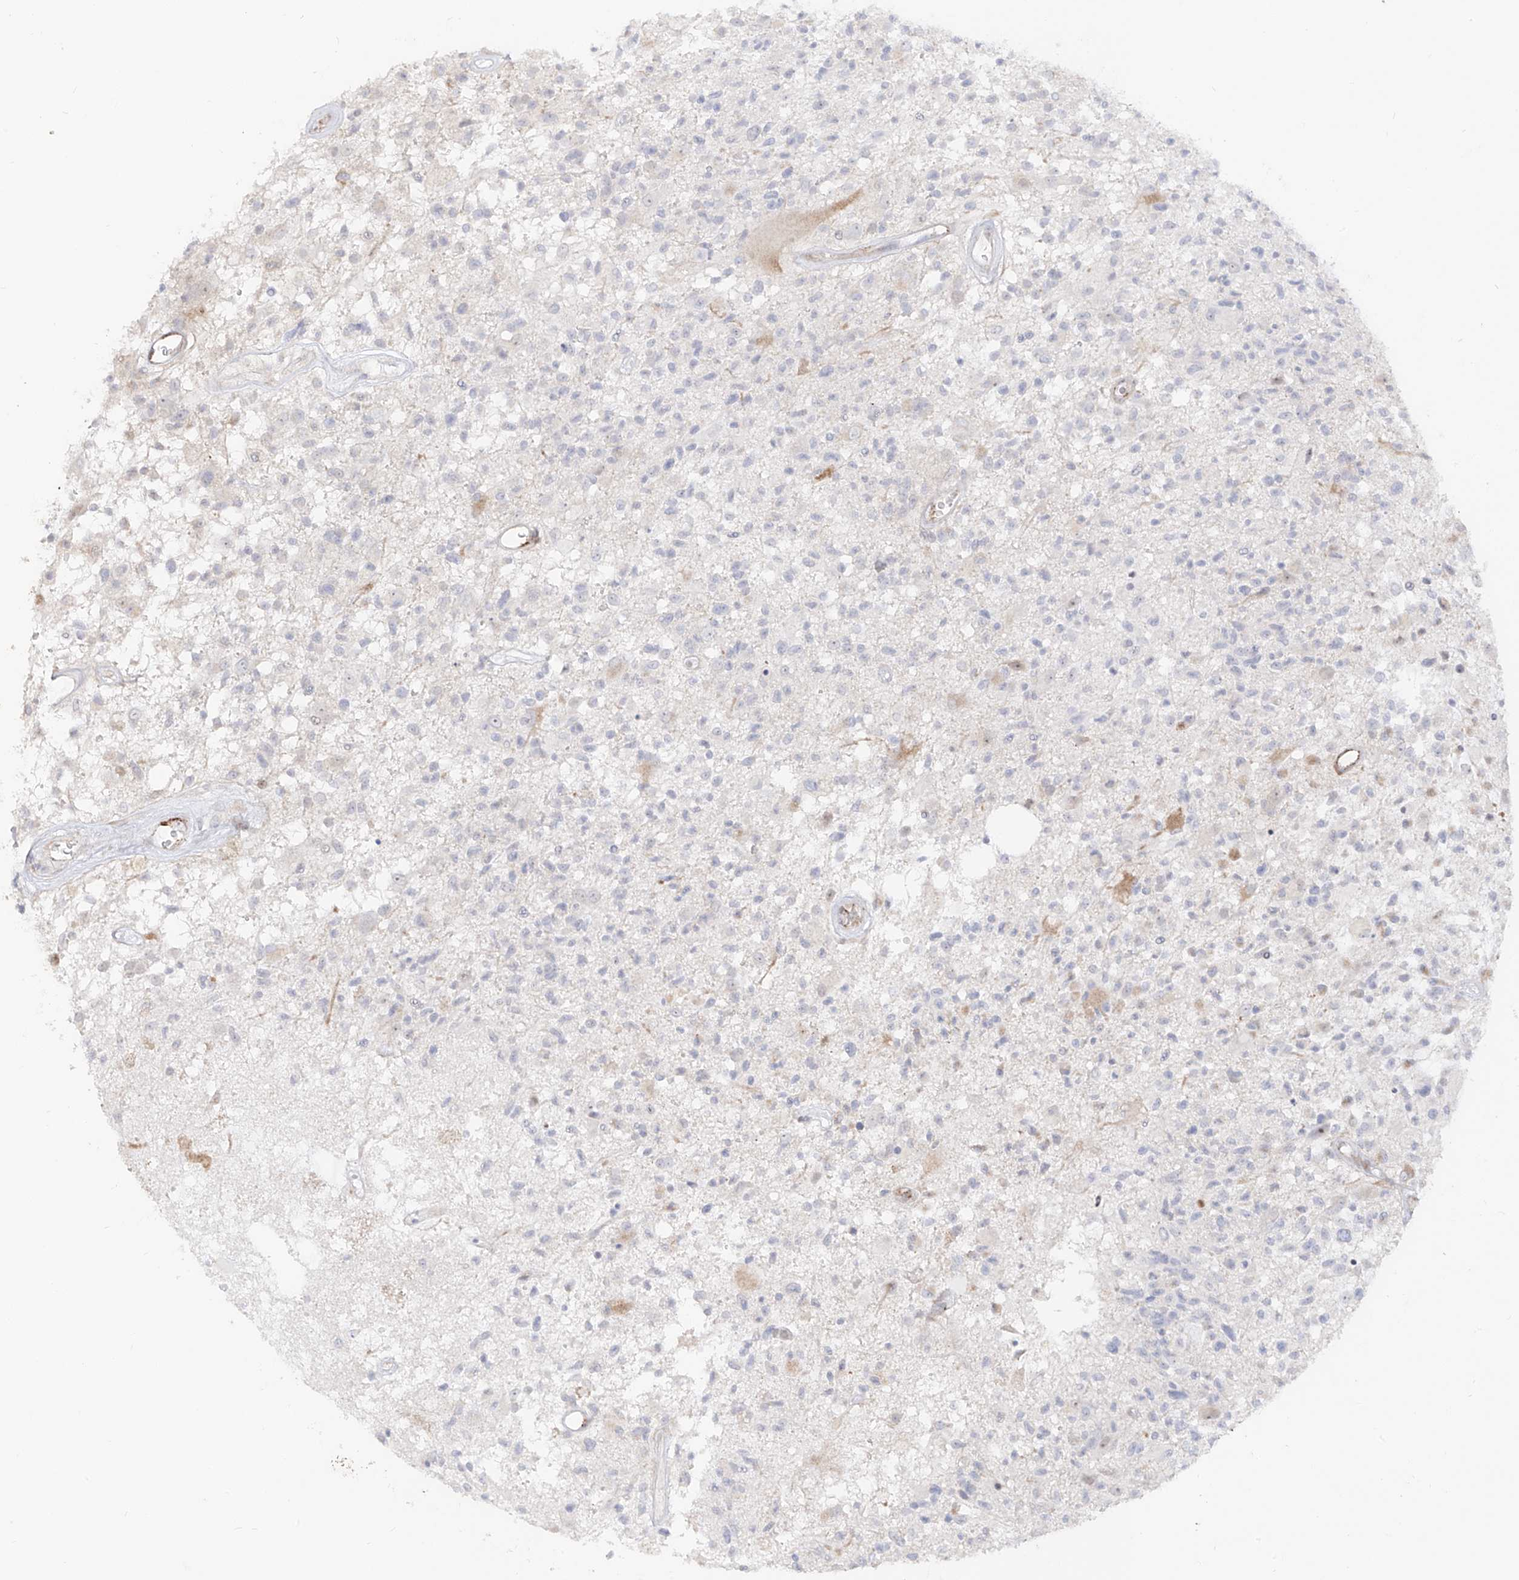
{"staining": {"intensity": "negative", "quantity": "none", "location": "none"}, "tissue": "glioma", "cell_type": "Tumor cells", "image_type": "cancer", "snomed": [{"axis": "morphology", "description": "Glioma, malignant, High grade"}, {"axis": "morphology", "description": "Glioblastoma, NOS"}, {"axis": "topography", "description": "Brain"}], "caption": "Micrograph shows no protein staining in tumor cells of malignant glioma (high-grade) tissue.", "gene": "ZNF180", "patient": {"sex": "male", "age": 60}}